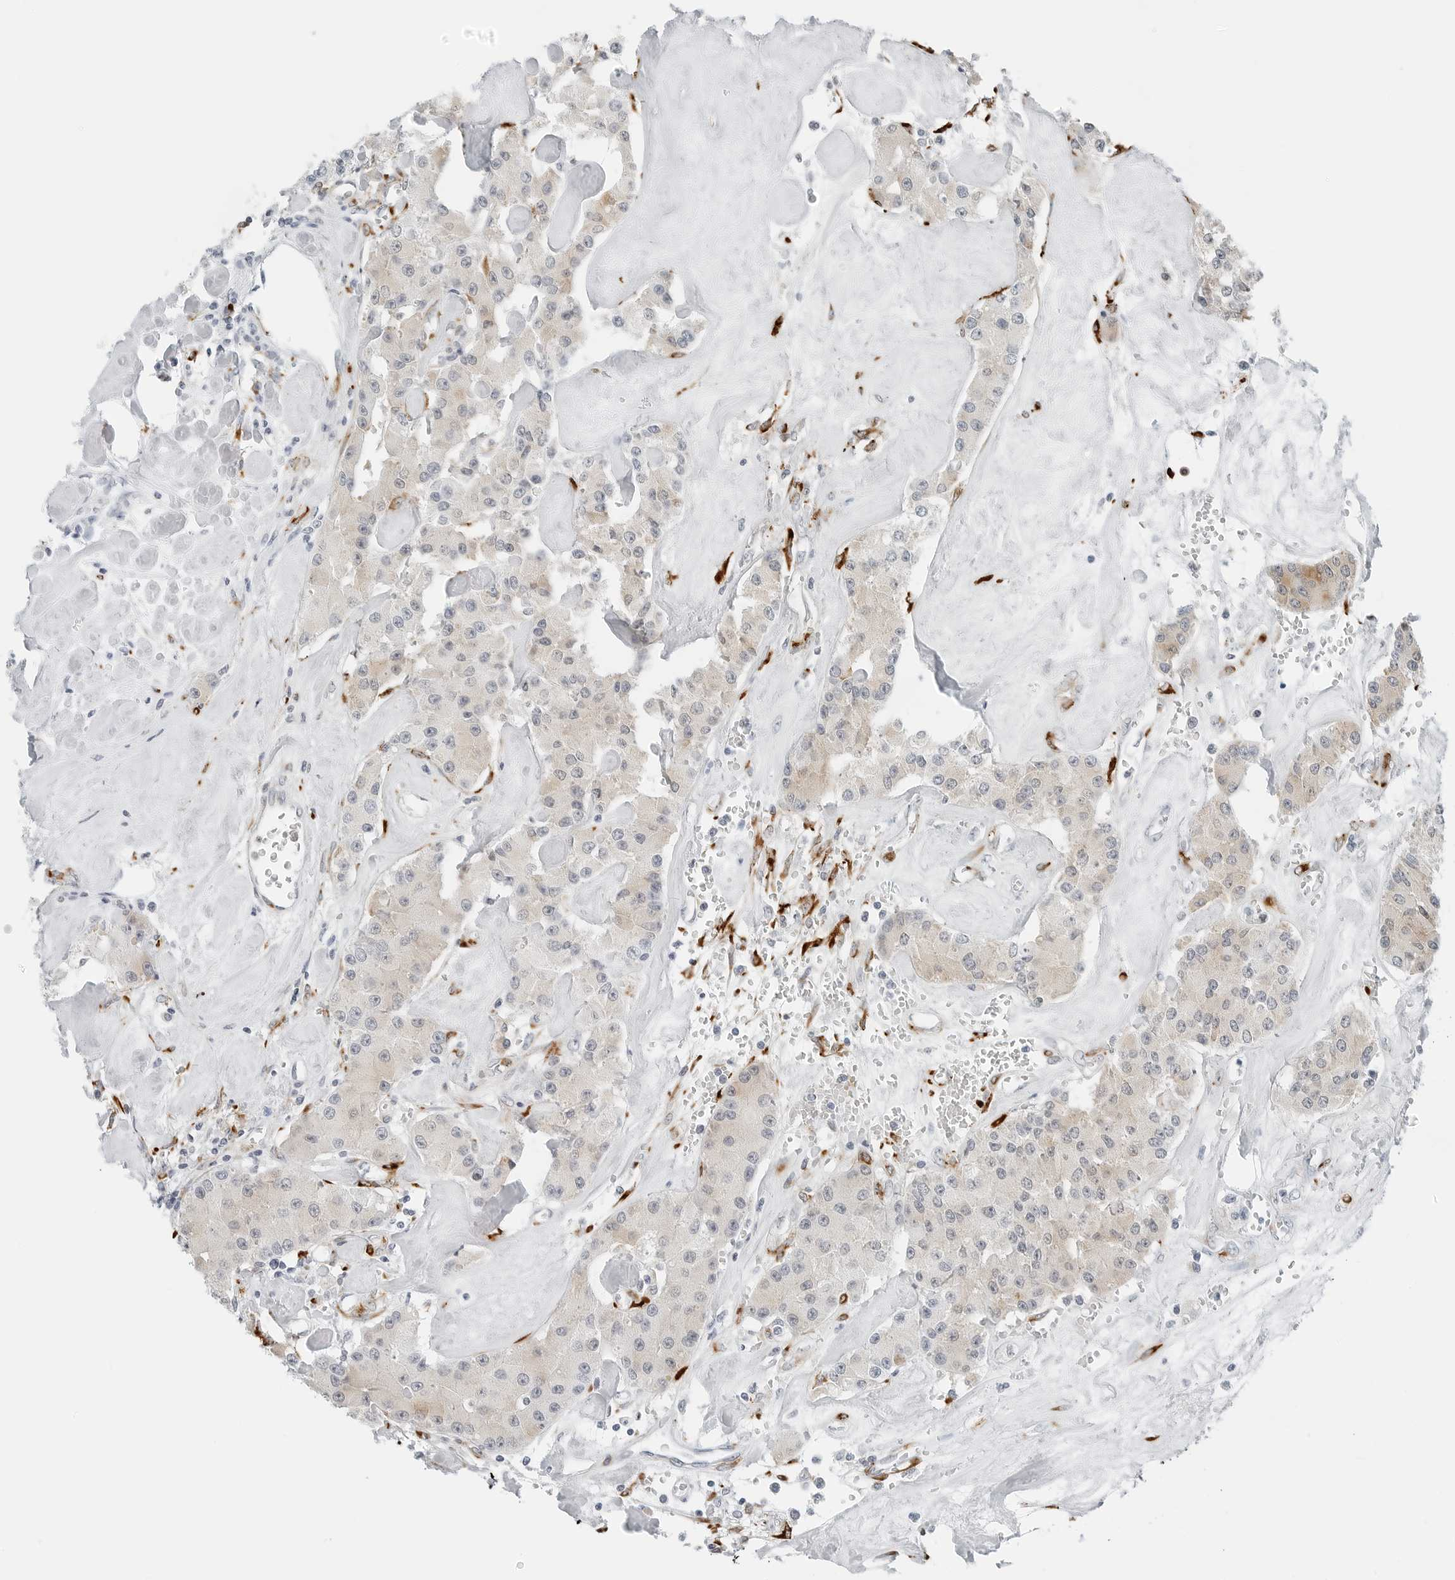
{"staining": {"intensity": "weak", "quantity": "<25%", "location": "cytoplasmic/membranous"}, "tissue": "carcinoid", "cell_type": "Tumor cells", "image_type": "cancer", "snomed": [{"axis": "morphology", "description": "Carcinoid, malignant, NOS"}, {"axis": "topography", "description": "Pancreas"}], "caption": "The immunohistochemistry (IHC) histopathology image has no significant positivity in tumor cells of carcinoid tissue.", "gene": "P4HA2", "patient": {"sex": "male", "age": 41}}